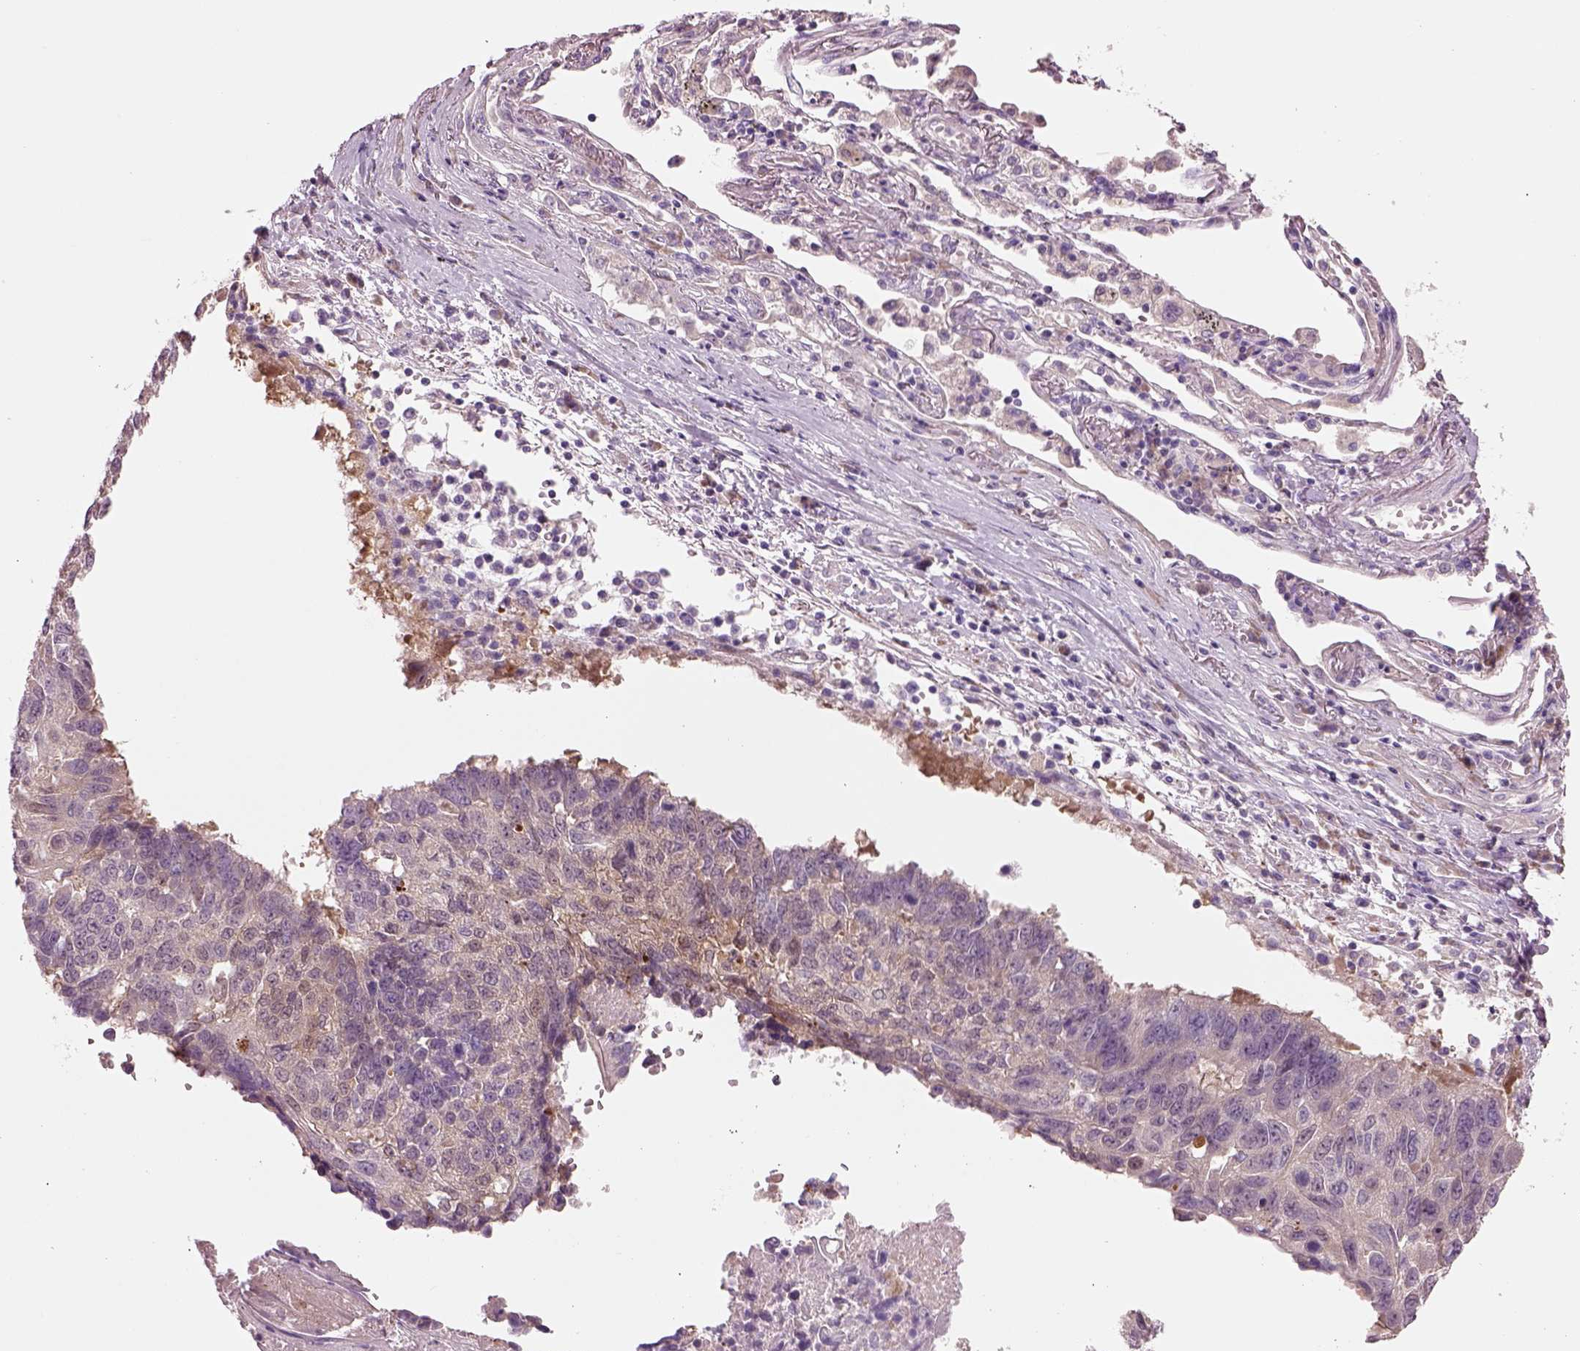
{"staining": {"intensity": "negative", "quantity": "none", "location": "none"}, "tissue": "lung cancer", "cell_type": "Tumor cells", "image_type": "cancer", "snomed": [{"axis": "morphology", "description": "Squamous cell carcinoma, NOS"}, {"axis": "topography", "description": "Lung"}], "caption": "Human squamous cell carcinoma (lung) stained for a protein using immunohistochemistry (IHC) exhibits no positivity in tumor cells.", "gene": "PLPP7", "patient": {"sex": "male", "age": 73}}